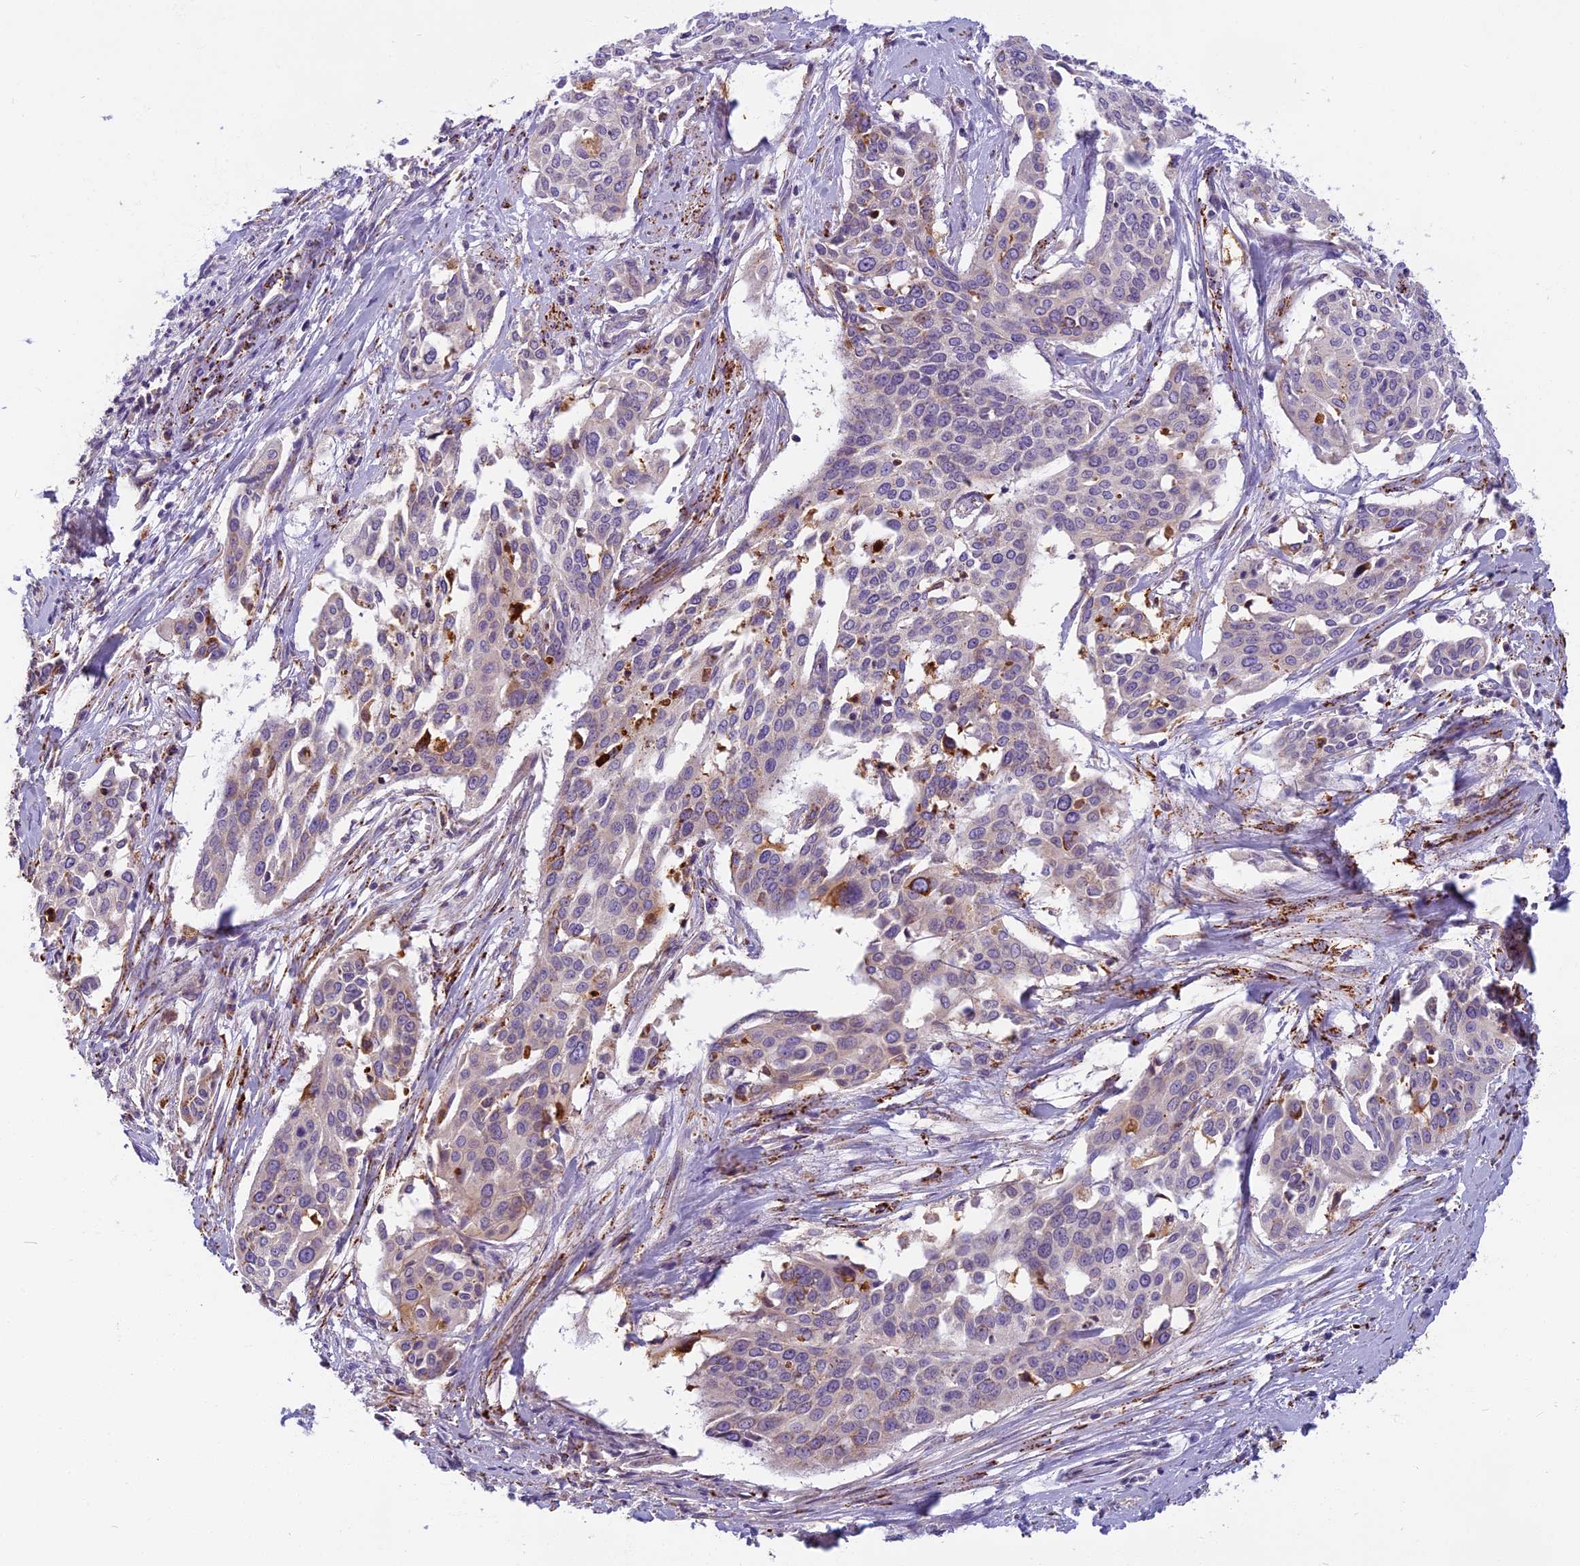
{"staining": {"intensity": "negative", "quantity": "none", "location": "none"}, "tissue": "cervical cancer", "cell_type": "Tumor cells", "image_type": "cancer", "snomed": [{"axis": "morphology", "description": "Squamous cell carcinoma, NOS"}, {"axis": "topography", "description": "Cervix"}], "caption": "Immunohistochemical staining of human cervical squamous cell carcinoma displays no significant positivity in tumor cells. The staining is performed using DAB brown chromogen with nuclei counter-stained in using hematoxylin.", "gene": "SEMA7A", "patient": {"sex": "female", "age": 44}}